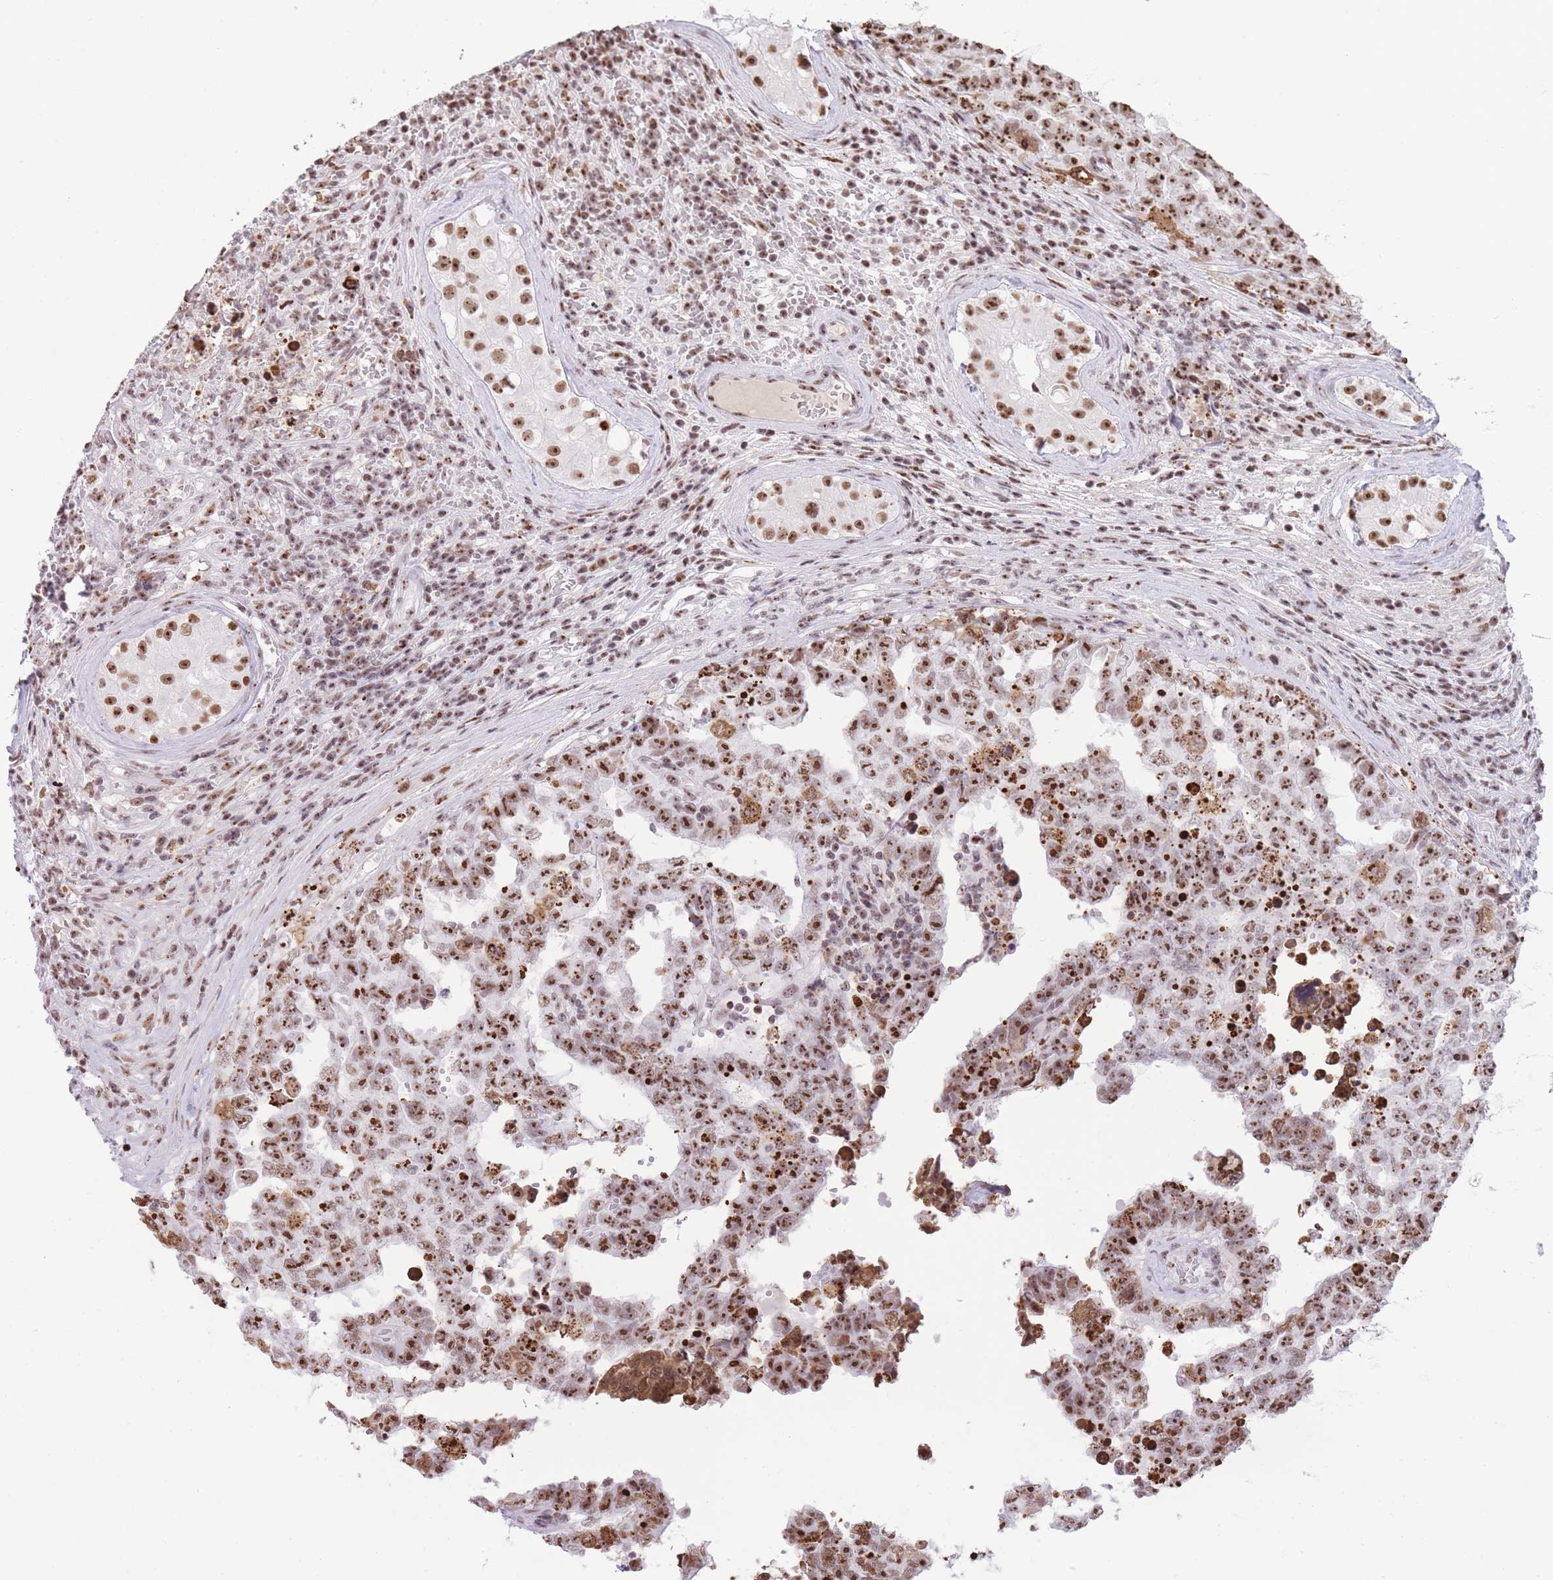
{"staining": {"intensity": "strong", "quantity": ">75%", "location": "nuclear"}, "tissue": "testis cancer", "cell_type": "Tumor cells", "image_type": "cancer", "snomed": [{"axis": "morphology", "description": "Normal tissue, NOS"}, {"axis": "morphology", "description": "Carcinoma, Embryonal, NOS"}, {"axis": "topography", "description": "Testis"}, {"axis": "topography", "description": "Epididymis"}], "caption": "Immunohistochemical staining of human testis cancer reveals strong nuclear protein positivity in approximately >75% of tumor cells.", "gene": "EVC2", "patient": {"sex": "male", "age": 25}}